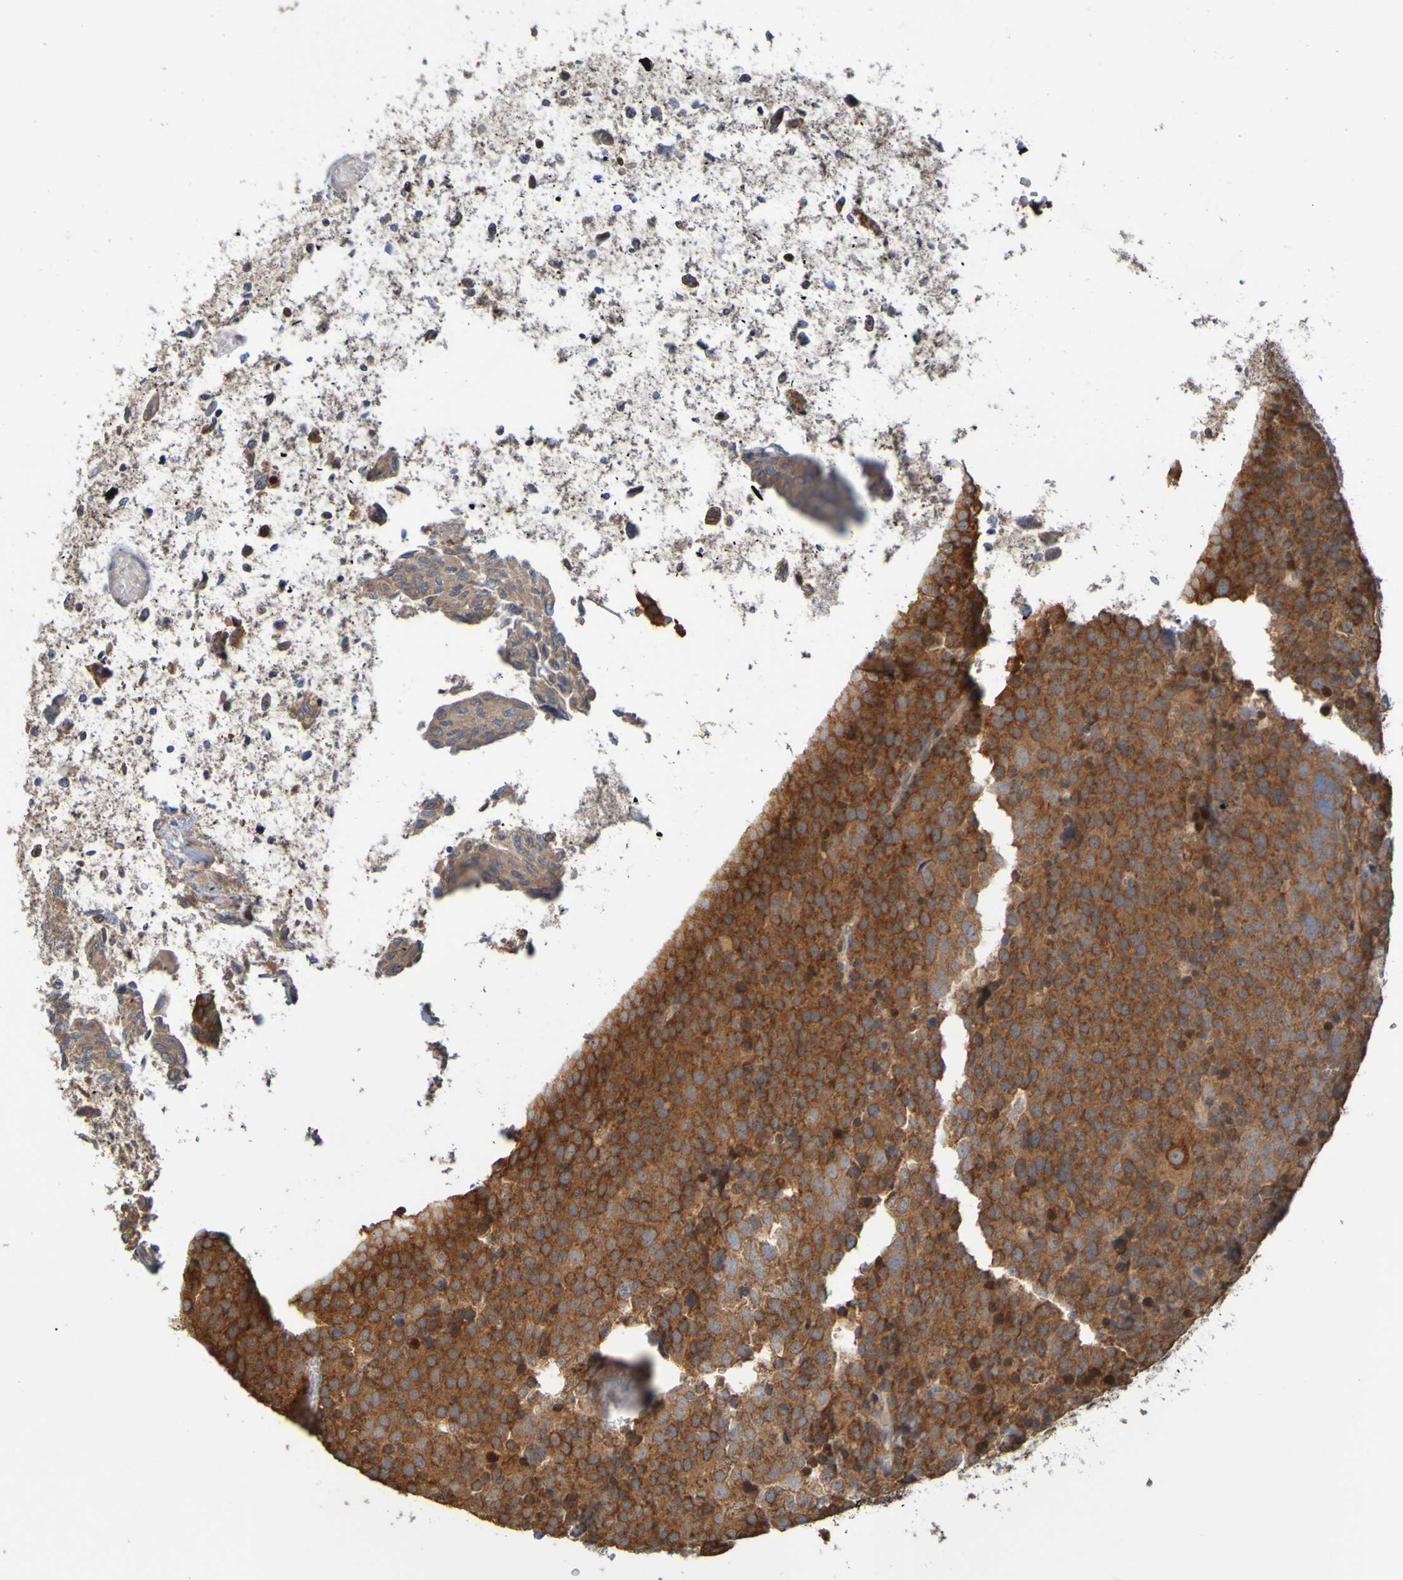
{"staining": {"intensity": "strong", "quantity": ">75%", "location": "cytoplasmic/membranous"}, "tissue": "testis cancer", "cell_type": "Tumor cells", "image_type": "cancer", "snomed": [{"axis": "morphology", "description": "Seminoma, NOS"}, {"axis": "topography", "description": "Testis"}], "caption": "Brown immunohistochemical staining in testis cancer (seminoma) shows strong cytoplasmic/membranous positivity in approximately >75% of tumor cells. Ihc stains the protein of interest in brown and the nuclei are stained blue.", "gene": "NAV2", "patient": {"sex": "male", "age": 71}}